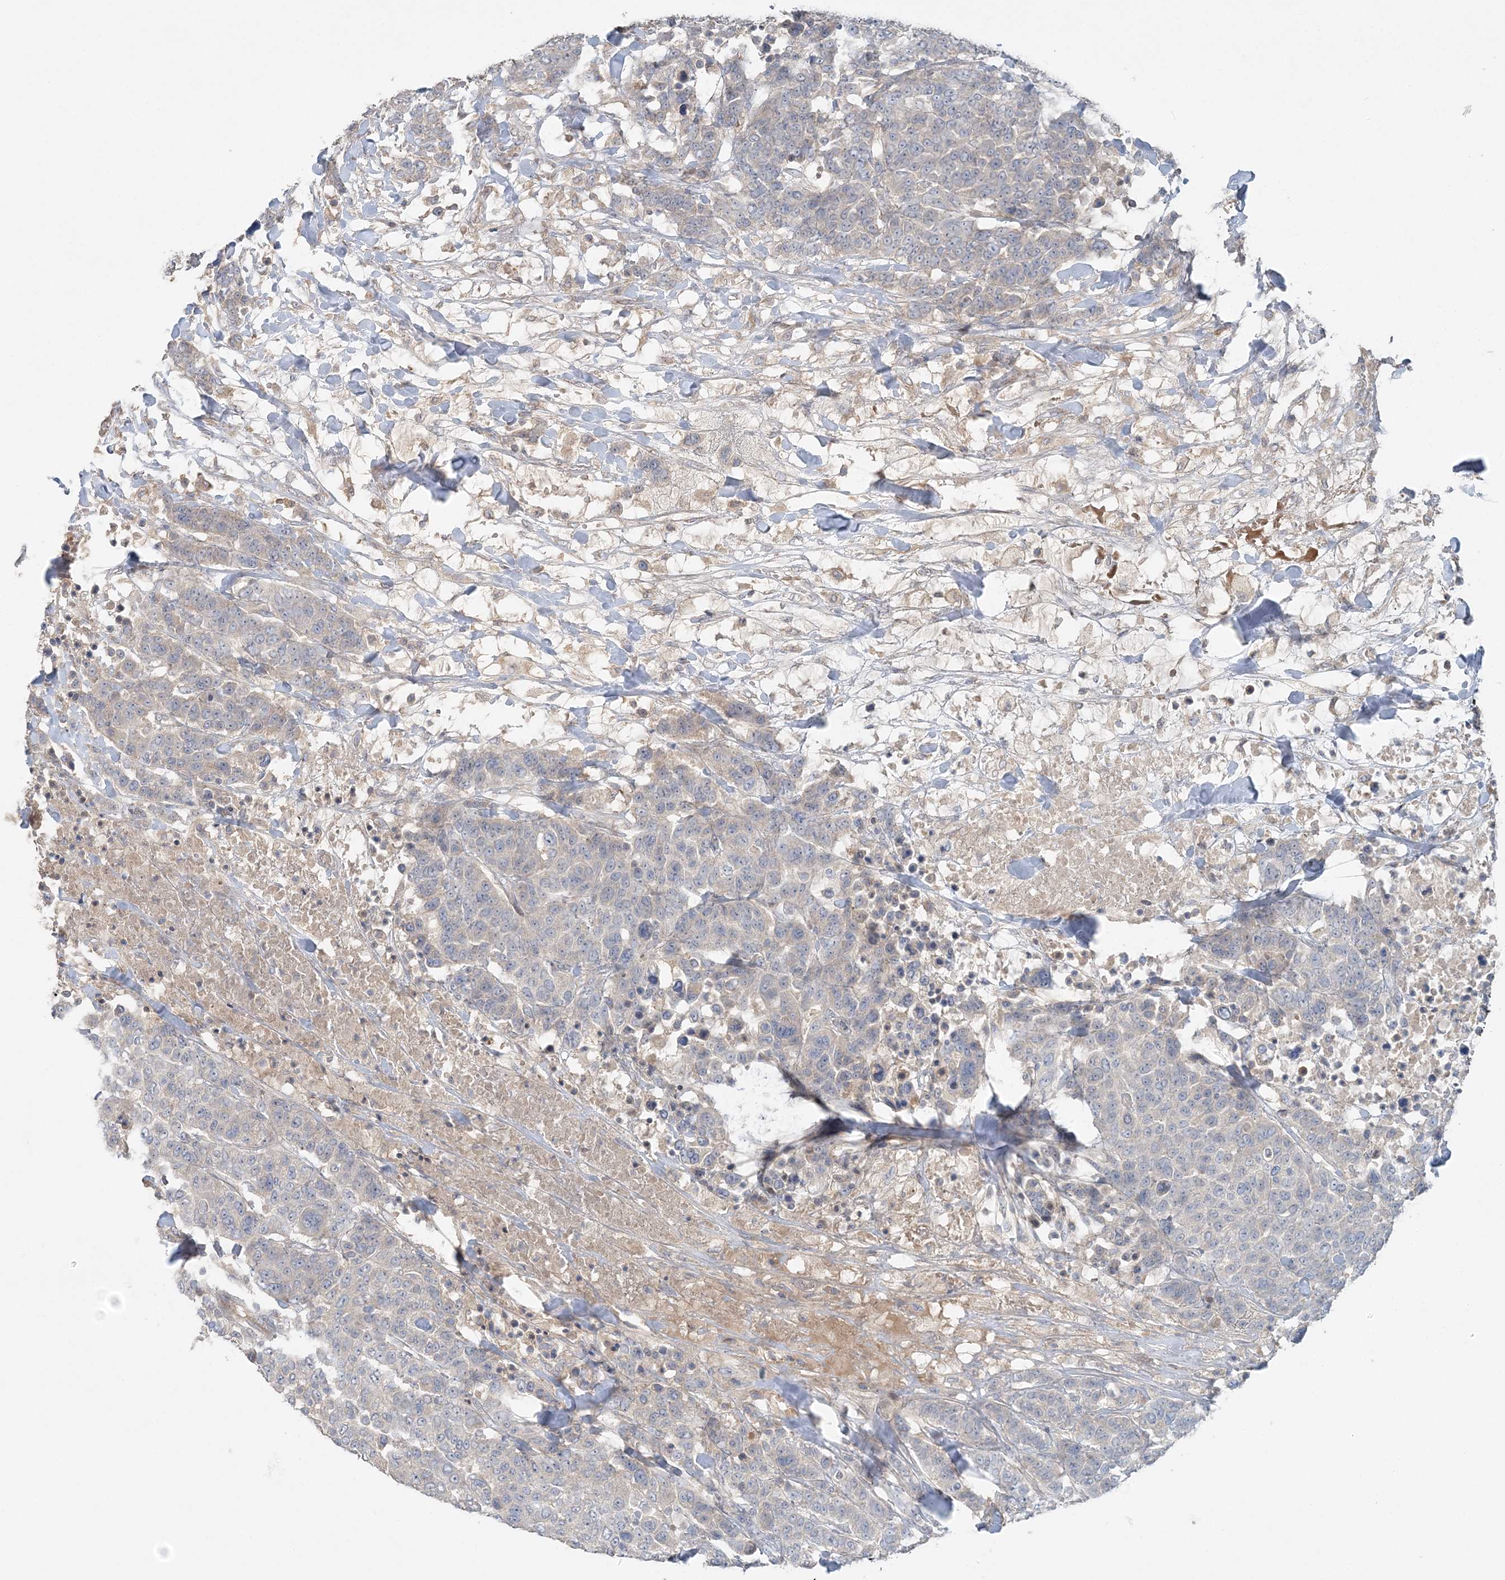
{"staining": {"intensity": "negative", "quantity": "none", "location": "none"}, "tissue": "breast cancer", "cell_type": "Tumor cells", "image_type": "cancer", "snomed": [{"axis": "morphology", "description": "Duct carcinoma"}, {"axis": "topography", "description": "Breast"}], "caption": "The photomicrograph demonstrates no staining of tumor cells in breast invasive ductal carcinoma.", "gene": "SLC4A10", "patient": {"sex": "female", "age": 37}}